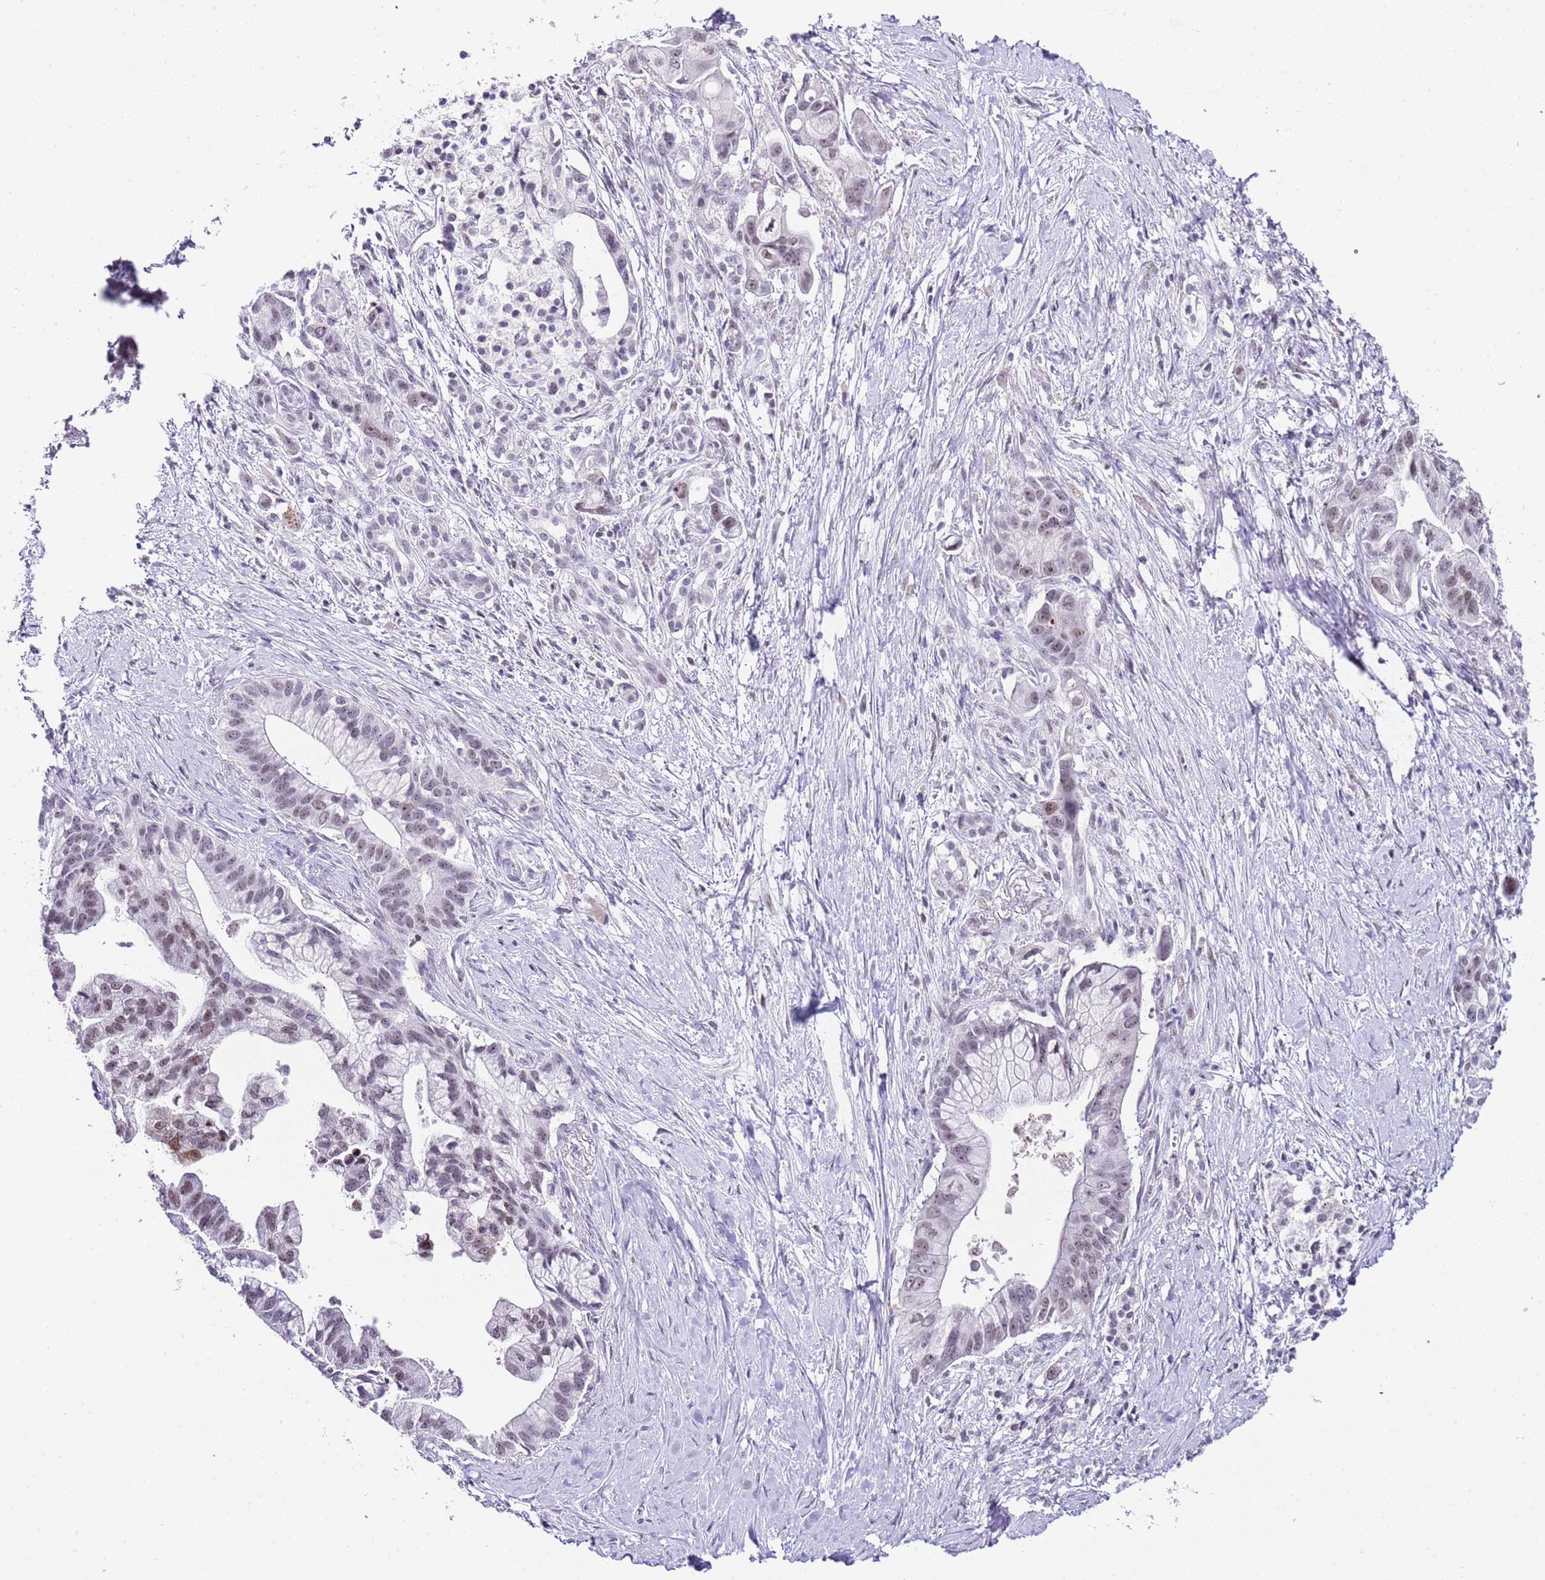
{"staining": {"intensity": "weak", "quantity": "25%-75%", "location": "nuclear"}, "tissue": "pancreatic cancer", "cell_type": "Tumor cells", "image_type": "cancer", "snomed": [{"axis": "morphology", "description": "Adenocarcinoma, NOS"}, {"axis": "topography", "description": "Pancreas"}], "caption": "Pancreatic cancer (adenocarcinoma) stained with a brown dye demonstrates weak nuclear positive staining in about 25%-75% of tumor cells.", "gene": "NOP56", "patient": {"sex": "male", "age": 68}}